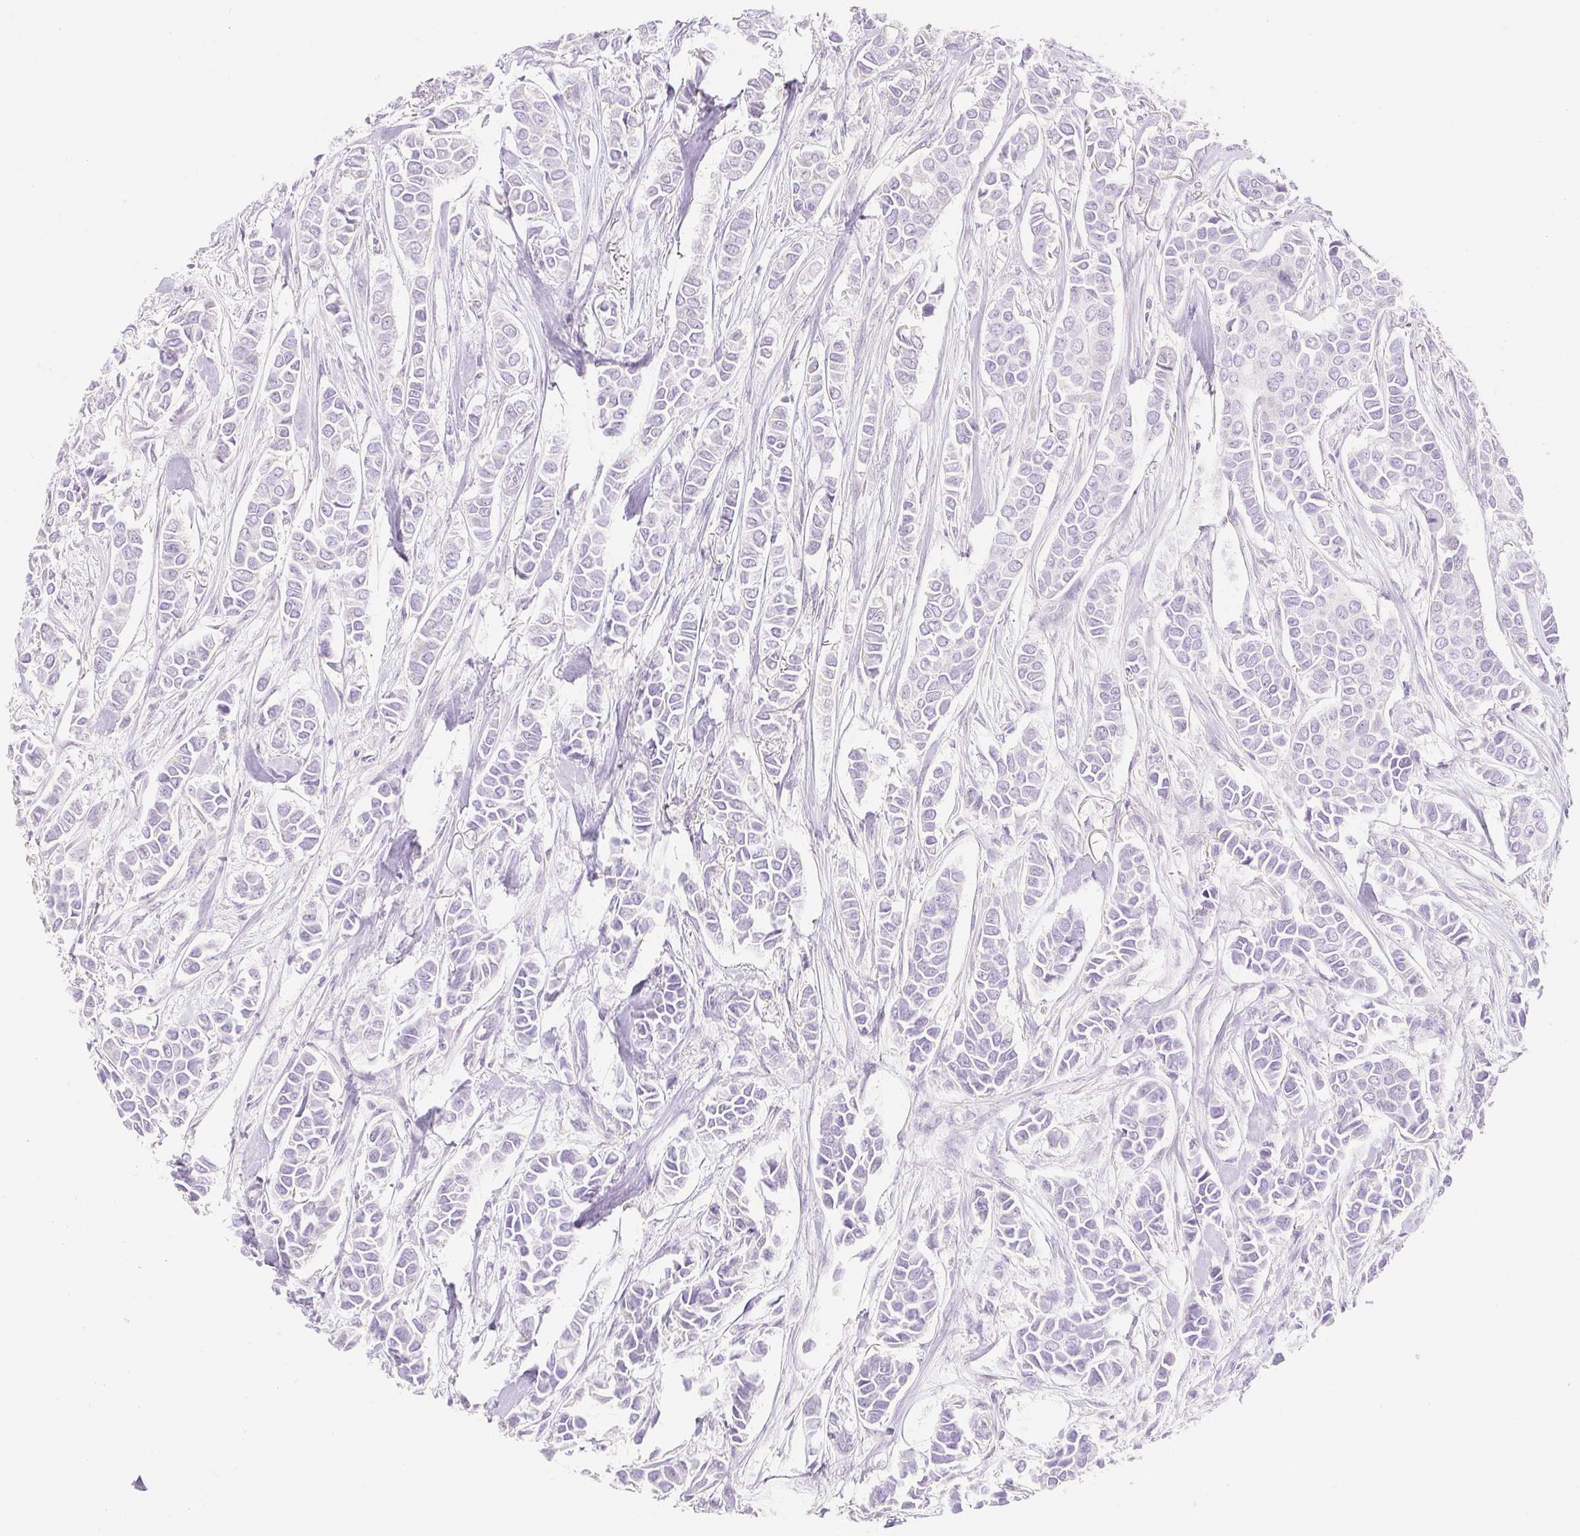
{"staining": {"intensity": "weak", "quantity": "<25%", "location": "cytoplasmic/membranous"}, "tissue": "breast cancer", "cell_type": "Tumor cells", "image_type": "cancer", "snomed": [{"axis": "morphology", "description": "Duct carcinoma"}, {"axis": "topography", "description": "Breast"}], "caption": "Tumor cells show no significant positivity in breast cancer.", "gene": "DHX35", "patient": {"sex": "female", "age": 84}}